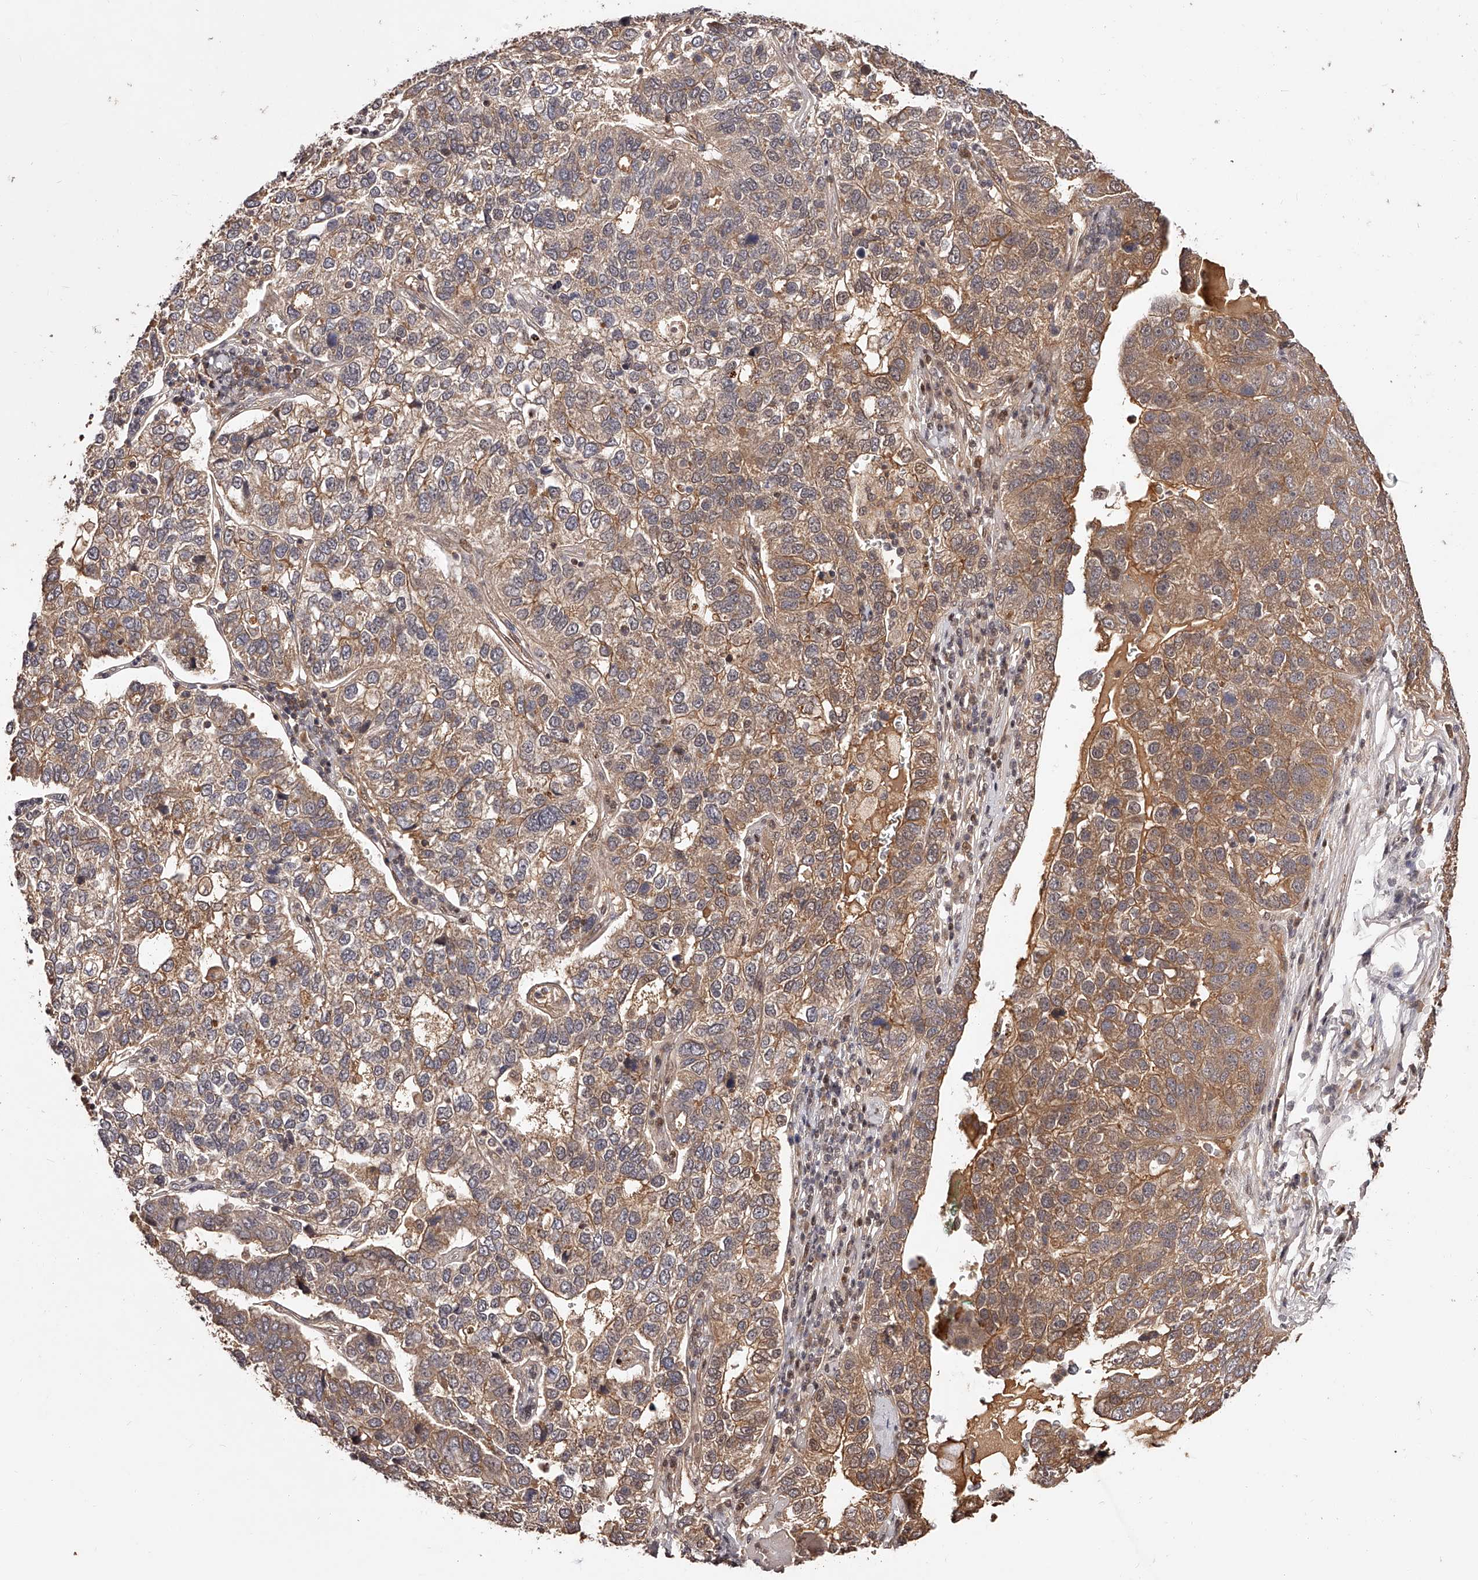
{"staining": {"intensity": "moderate", "quantity": ">75%", "location": "cytoplasmic/membranous"}, "tissue": "pancreatic cancer", "cell_type": "Tumor cells", "image_type": "cancer", "snomed": [{"axis": "morphology", "description": "Adenocarcinoma, NOS"}, {"axis": "topography", "description": "Pancreas"}], "caption": "Pancreatic cancer (adenocarcinoma) was stained to show a protein in brown. There is medium levels of moderate cytoplasmic/membranous positivity in about >75% of tumor cells.", "gene": "CUL7", "patient": {"sex": "female", "age": 61}}